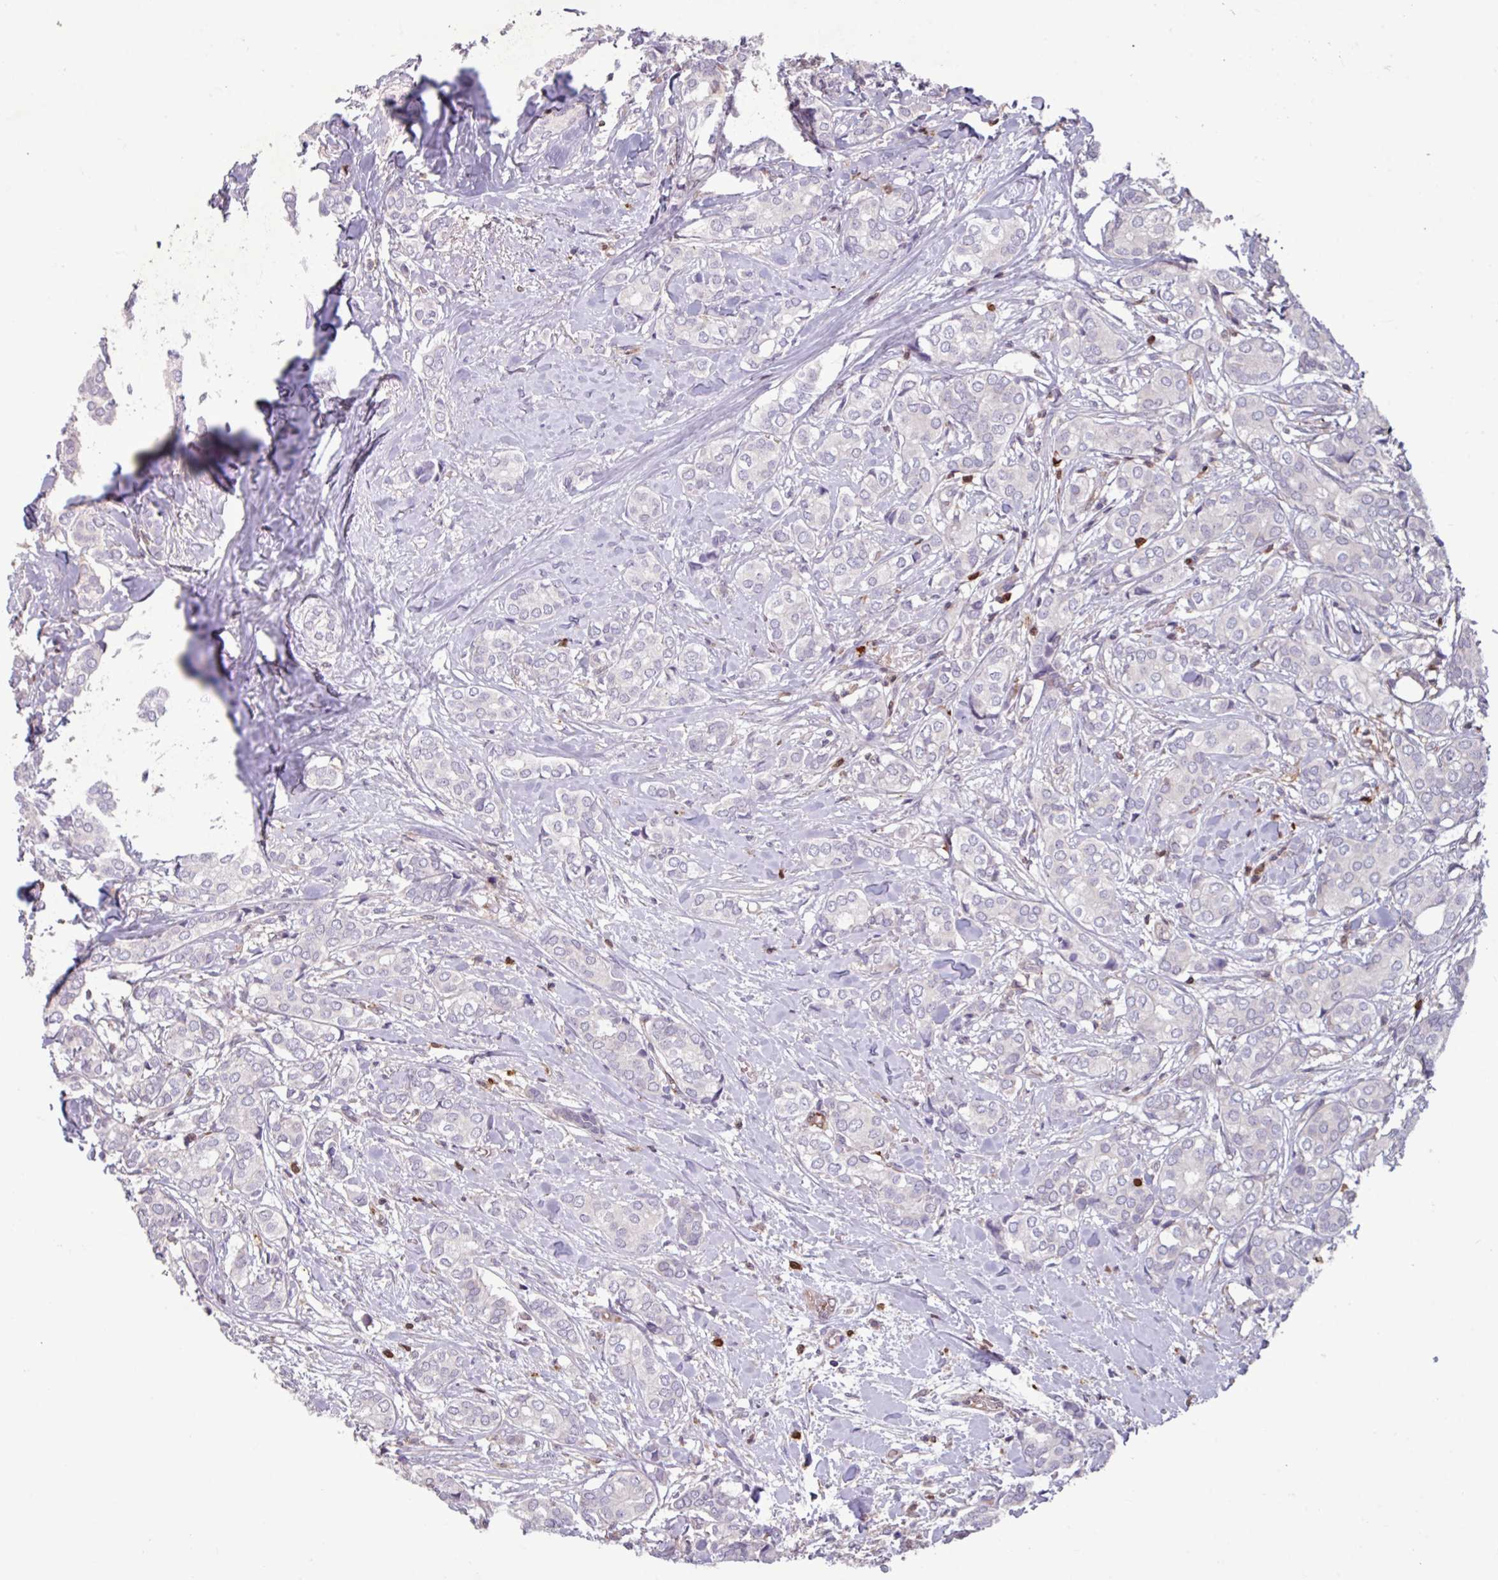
{"staining": {"intensity": "negative", "quantity": "none", "location": "none"}, "tissue": "breast cancer", "cell_type": "Tumor cells", "image_type": "cancer", "snomed": [{"axis": "morphology", "description": "Duct carcinoma"}, {"axis": "topography", "description": "Breast"}], "caption": "This is an immunohistochemistry (IHC) micrograph of human breast cancer (infiltrating ductal carcinoma). There is no expression in tumor cells.", "gene": "SEC61G", "patient": {"sex": "female", "age": 73}}